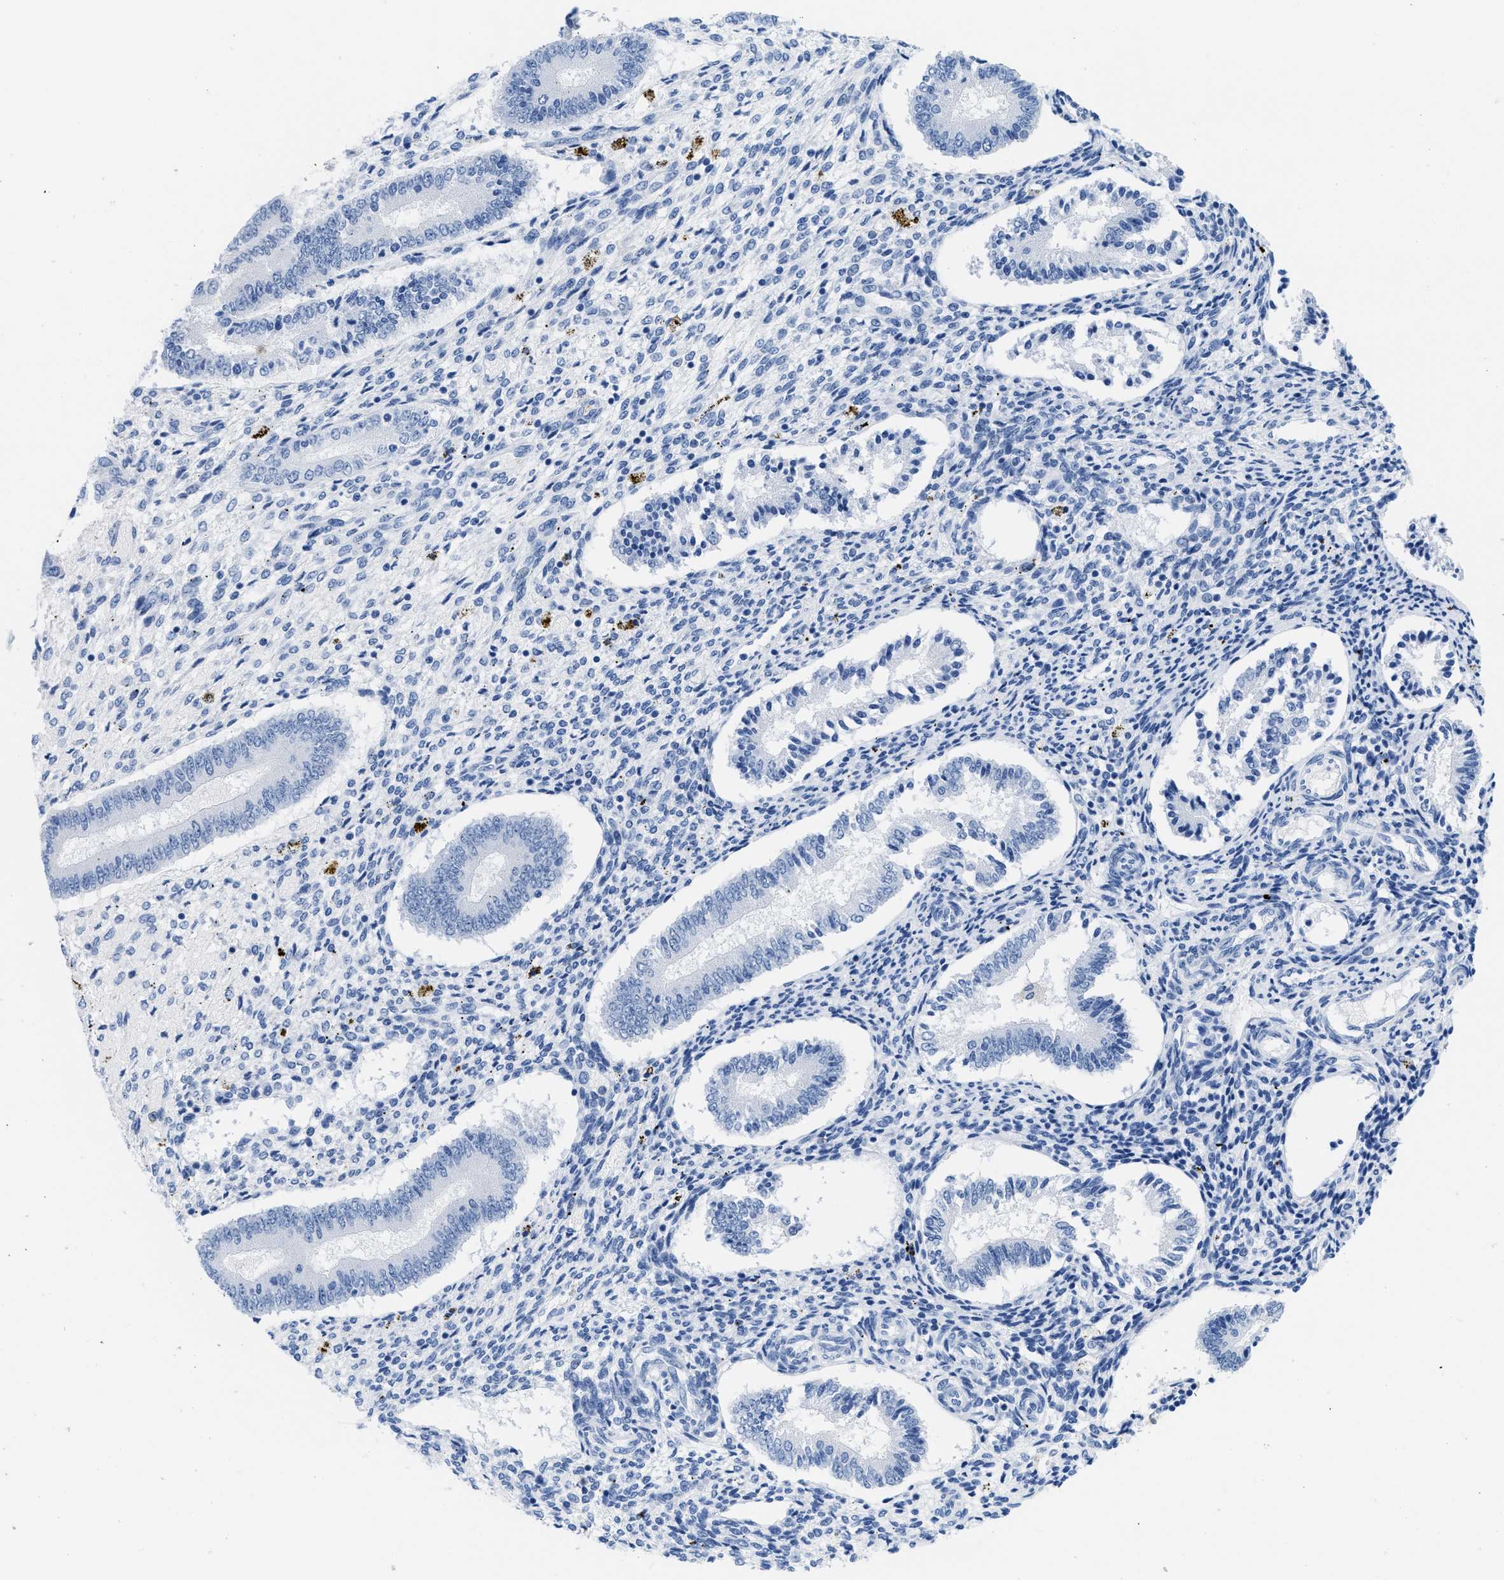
{"staining": {"intensity": "negative", "quantity": "none", "location": "none"}, "tissue": "endometrium", "cell_type": "Cells in endometrial stroma", "image_type": "normal", "snomed": [{"axis": "morphology", "description": "Normal tissue, NOS"}, {"axis": "topography", "description": "Endometrium"}], "caption": "Immunohistochemical staining of normal endometrium demonstrates no significant expression in cells in endometrial stroma.", "gene": "CR1", "patient": {"sex": "female", "age": 42}}